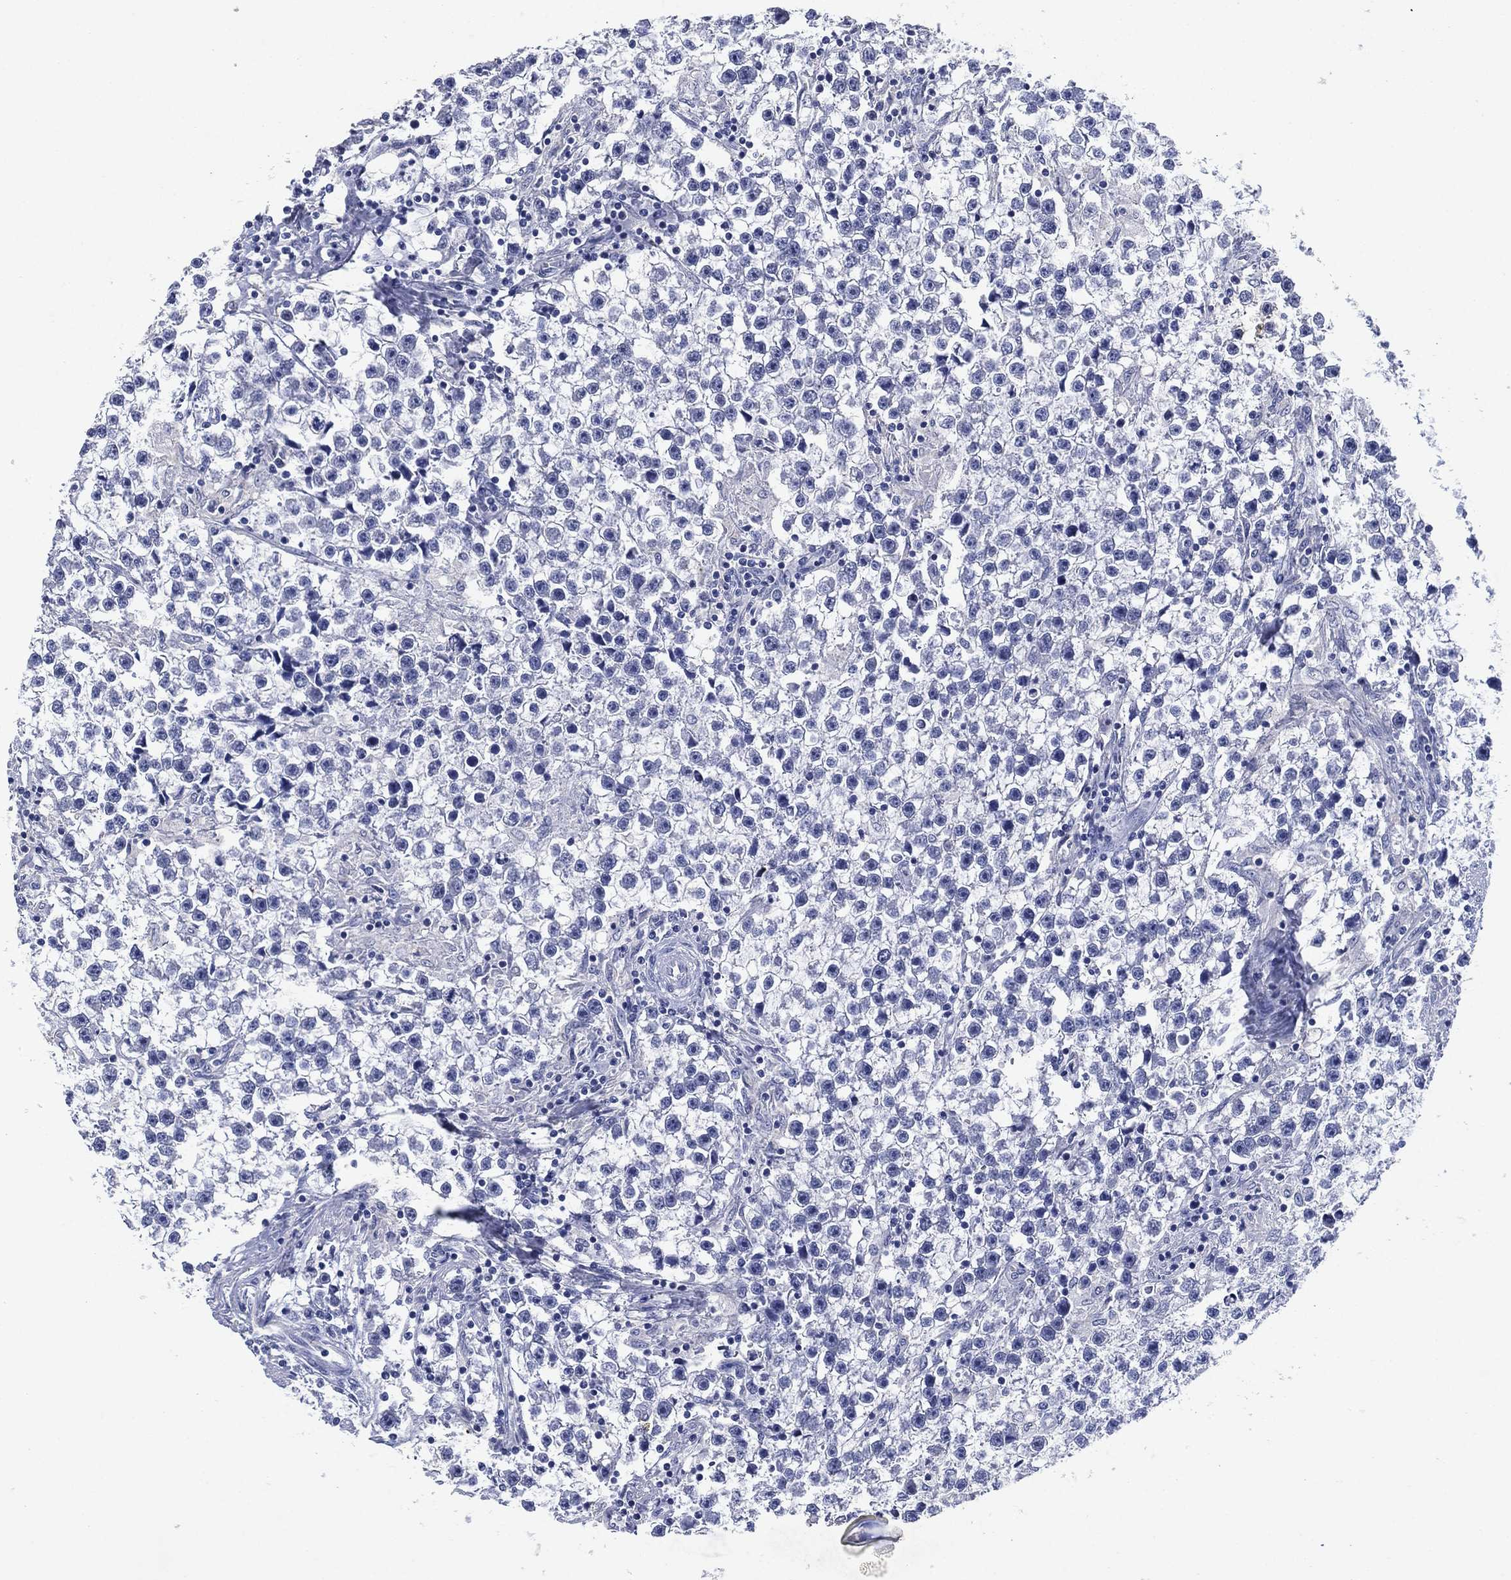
{"staining": {"intensity": "negative", "quantity": "none", "location": "none"}, "tissue": "testis cancer", "cell_type": "Tumor cells", "image_type": "cancer", "snomed": [{"axis": "morphology", "description": "Seminoma, NOS"}, {"axis": "topography", "description": "Testis"}], "caption": "Seminoma (testis) was stained to show a protein in brown. There is no significant expression in tumor cells. The staining was performed using DAB (3,3'-diaminobenzidine) to visualize the protein expression in brown, while the nuclei were stained in blue with hematoxylin (Magnification: 20x).", "gene": "FSCN2", "patient": {"sex": "male", "age": 59}}